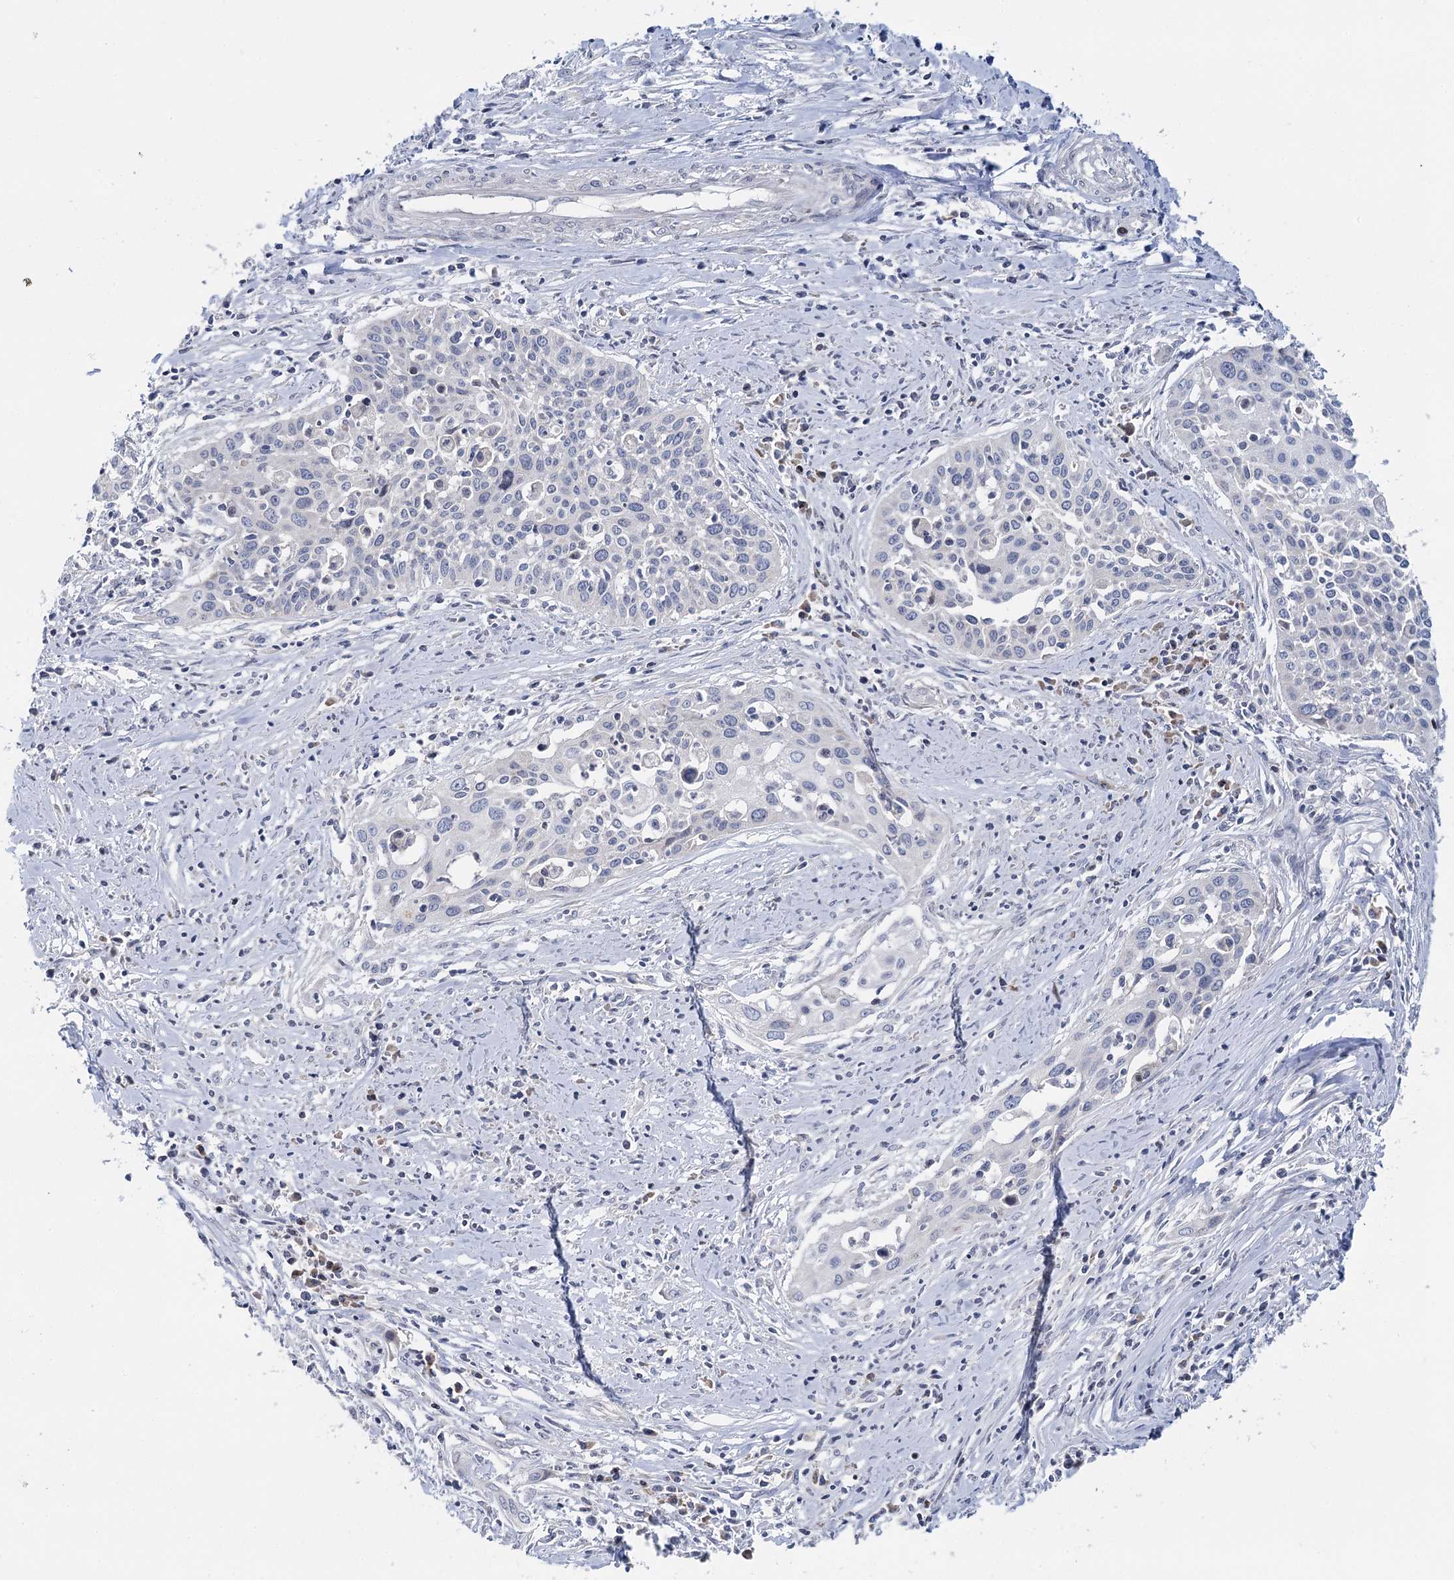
{"staining": {"intensity": "negative", "quantity": "none", "location": "none"}, "tissue": "cervical cancer", "cell_type": "Tumor cells", "image_type": "cancer", "snomed": [{"axis": "morphology", "description": "Squamous cell carcinoma, NOS"}, {"axis": "topography", "description": "Cervix"}], "caption": "Squamous cell carcinoma (cervical) was stained to show a protein in brown. There is no significant expression in tumor cells.", "gene": "PTGR1", "patient": {"sex": "female", "age": 34}}